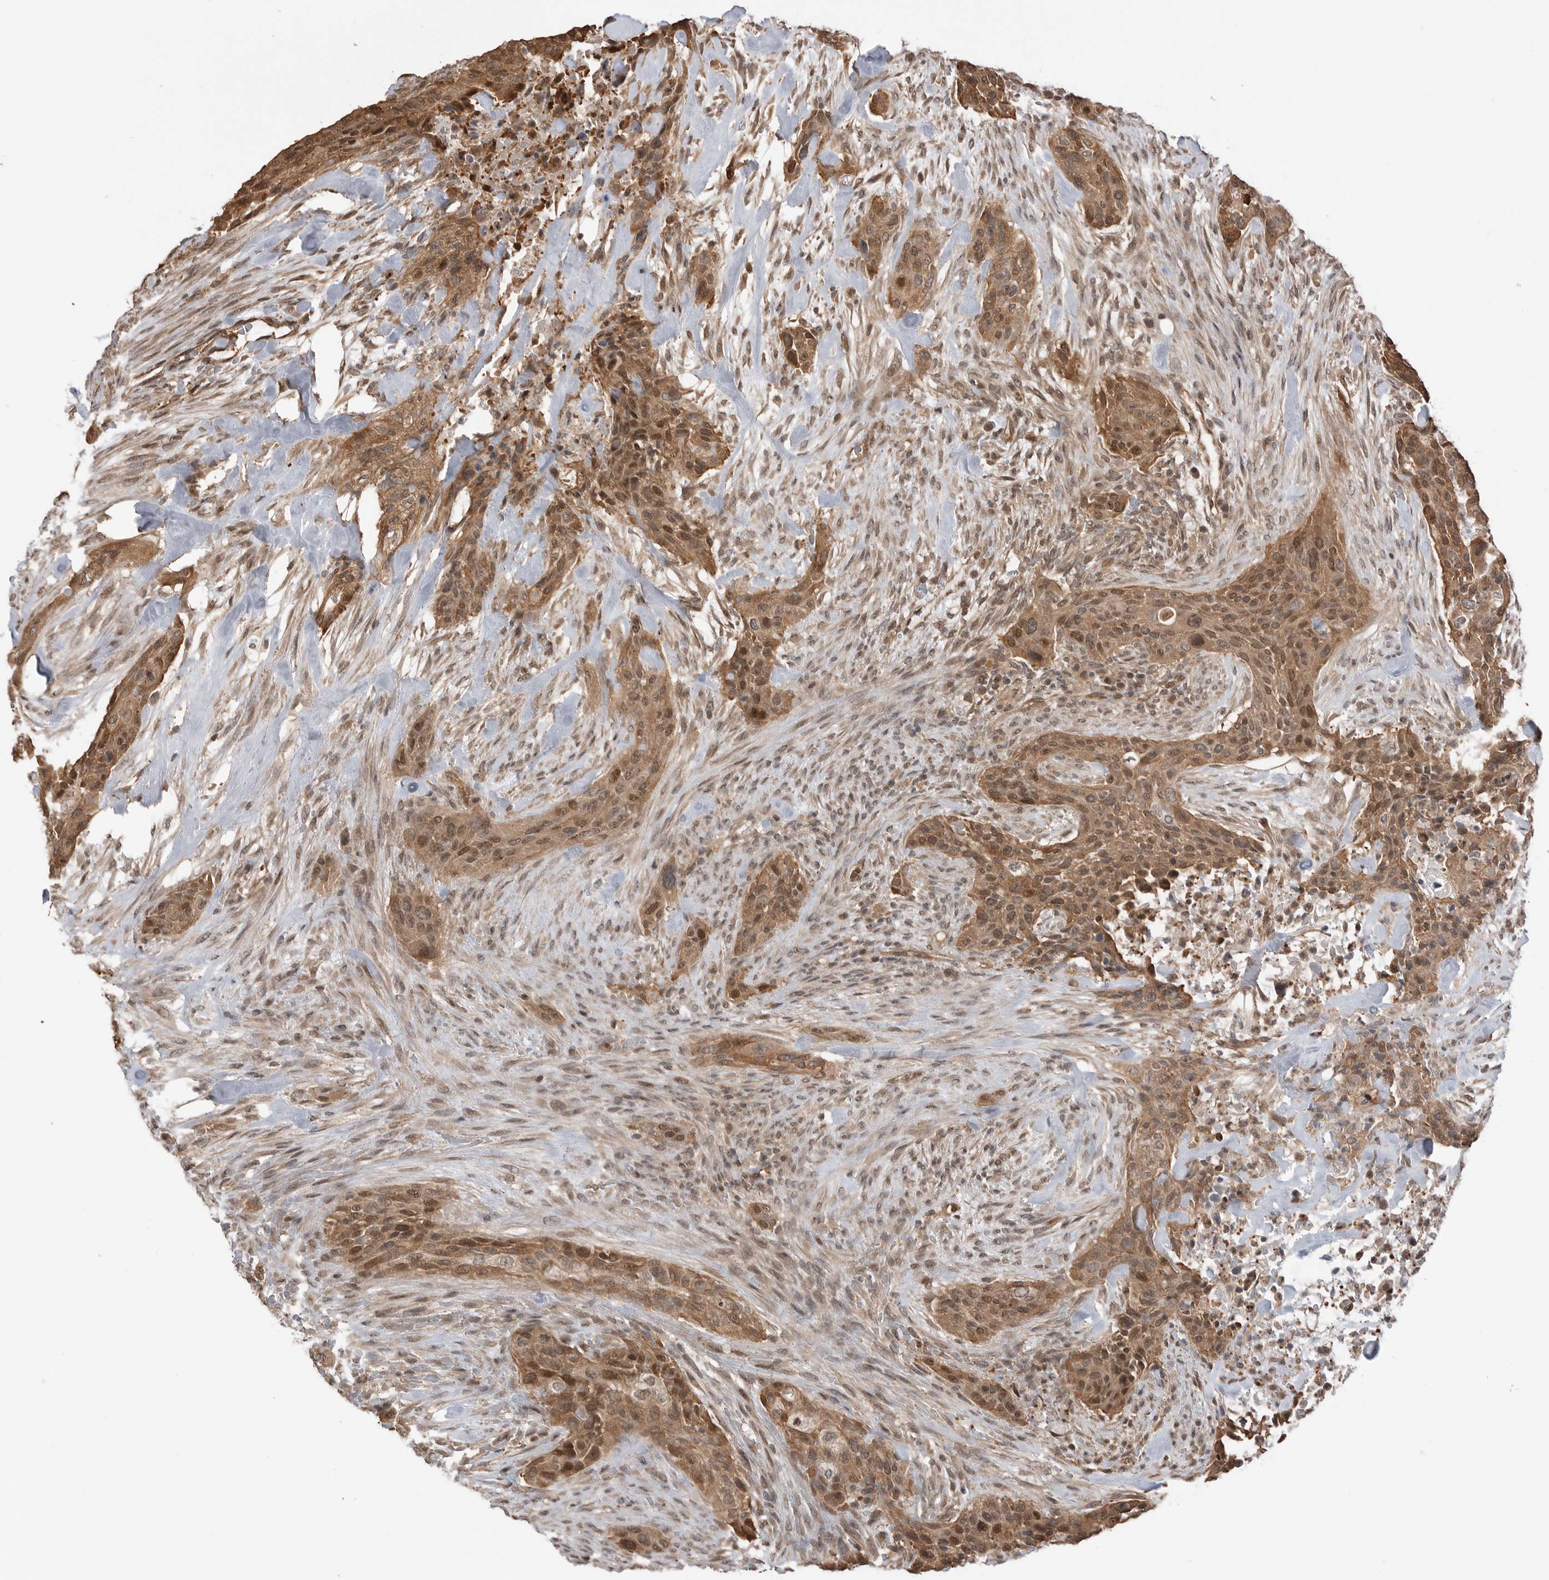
{"staining": {"intensity": "moderate", "quantity": ">75%", "location": "cytoplasmic/membranous,nuclear"}, "tissue": "urothelial cancer", "cell_type": "Tumor cells", "image_type": "cancer", "snomed": [{"axis": "morphology", "description": "Urothelial carcinoma, High grade"}, {"axis": "topography", "description": "Urinary bladder"}], "caption": "Urothelial cancer was stained to show a protein in brown. There is medium levels of moderate cytoplasmic/membranous and nuclear positivity in approximately >75% of tumor cells.", "gene": "PEAK1", "patient": {"sex": "male", "age": 35}}